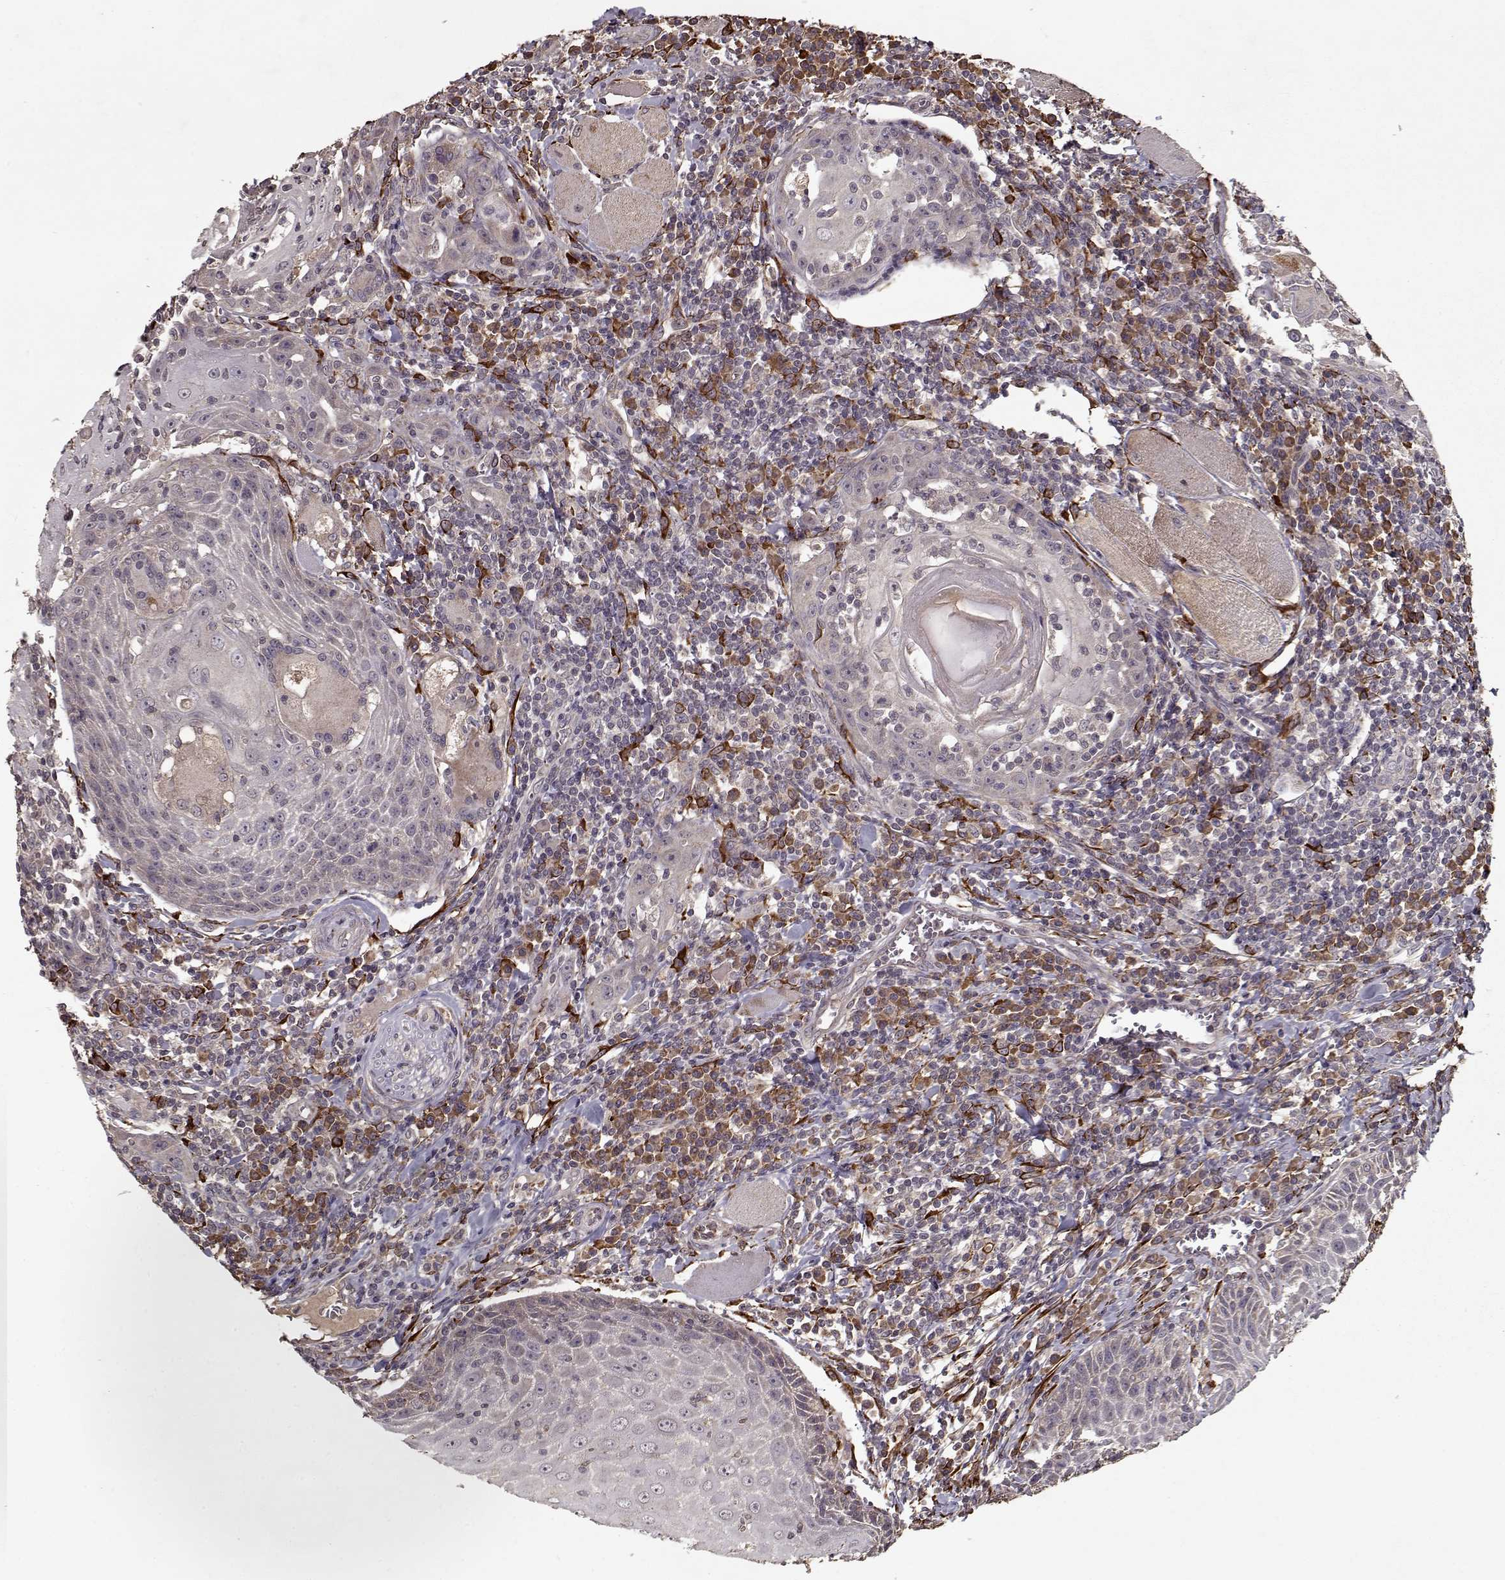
{"staining": {"intensity": "negative", "quantity": "none", "location": "none"}, "tissue": "head and neck cancer", "cell_type": "Tumor cells", "image_type": "cancer", "snomed": [{"axis": "morphology", "description": "Normal tissue, NOS"}, {"axis": "morphology", "description": "Squamous cell carcinoma, NOS"}, {"axis": "topography", "description": "Oral tissue"}, {"axis": "topography", "description": "Head-Neck"}], "caption": "Protein analysis of squamous cell carcinoma (head and neck) demonstrates no significant positivity in tumor cells.", "gene": "IMMP1L", "patient": {"sex": "male", "age": 52}}